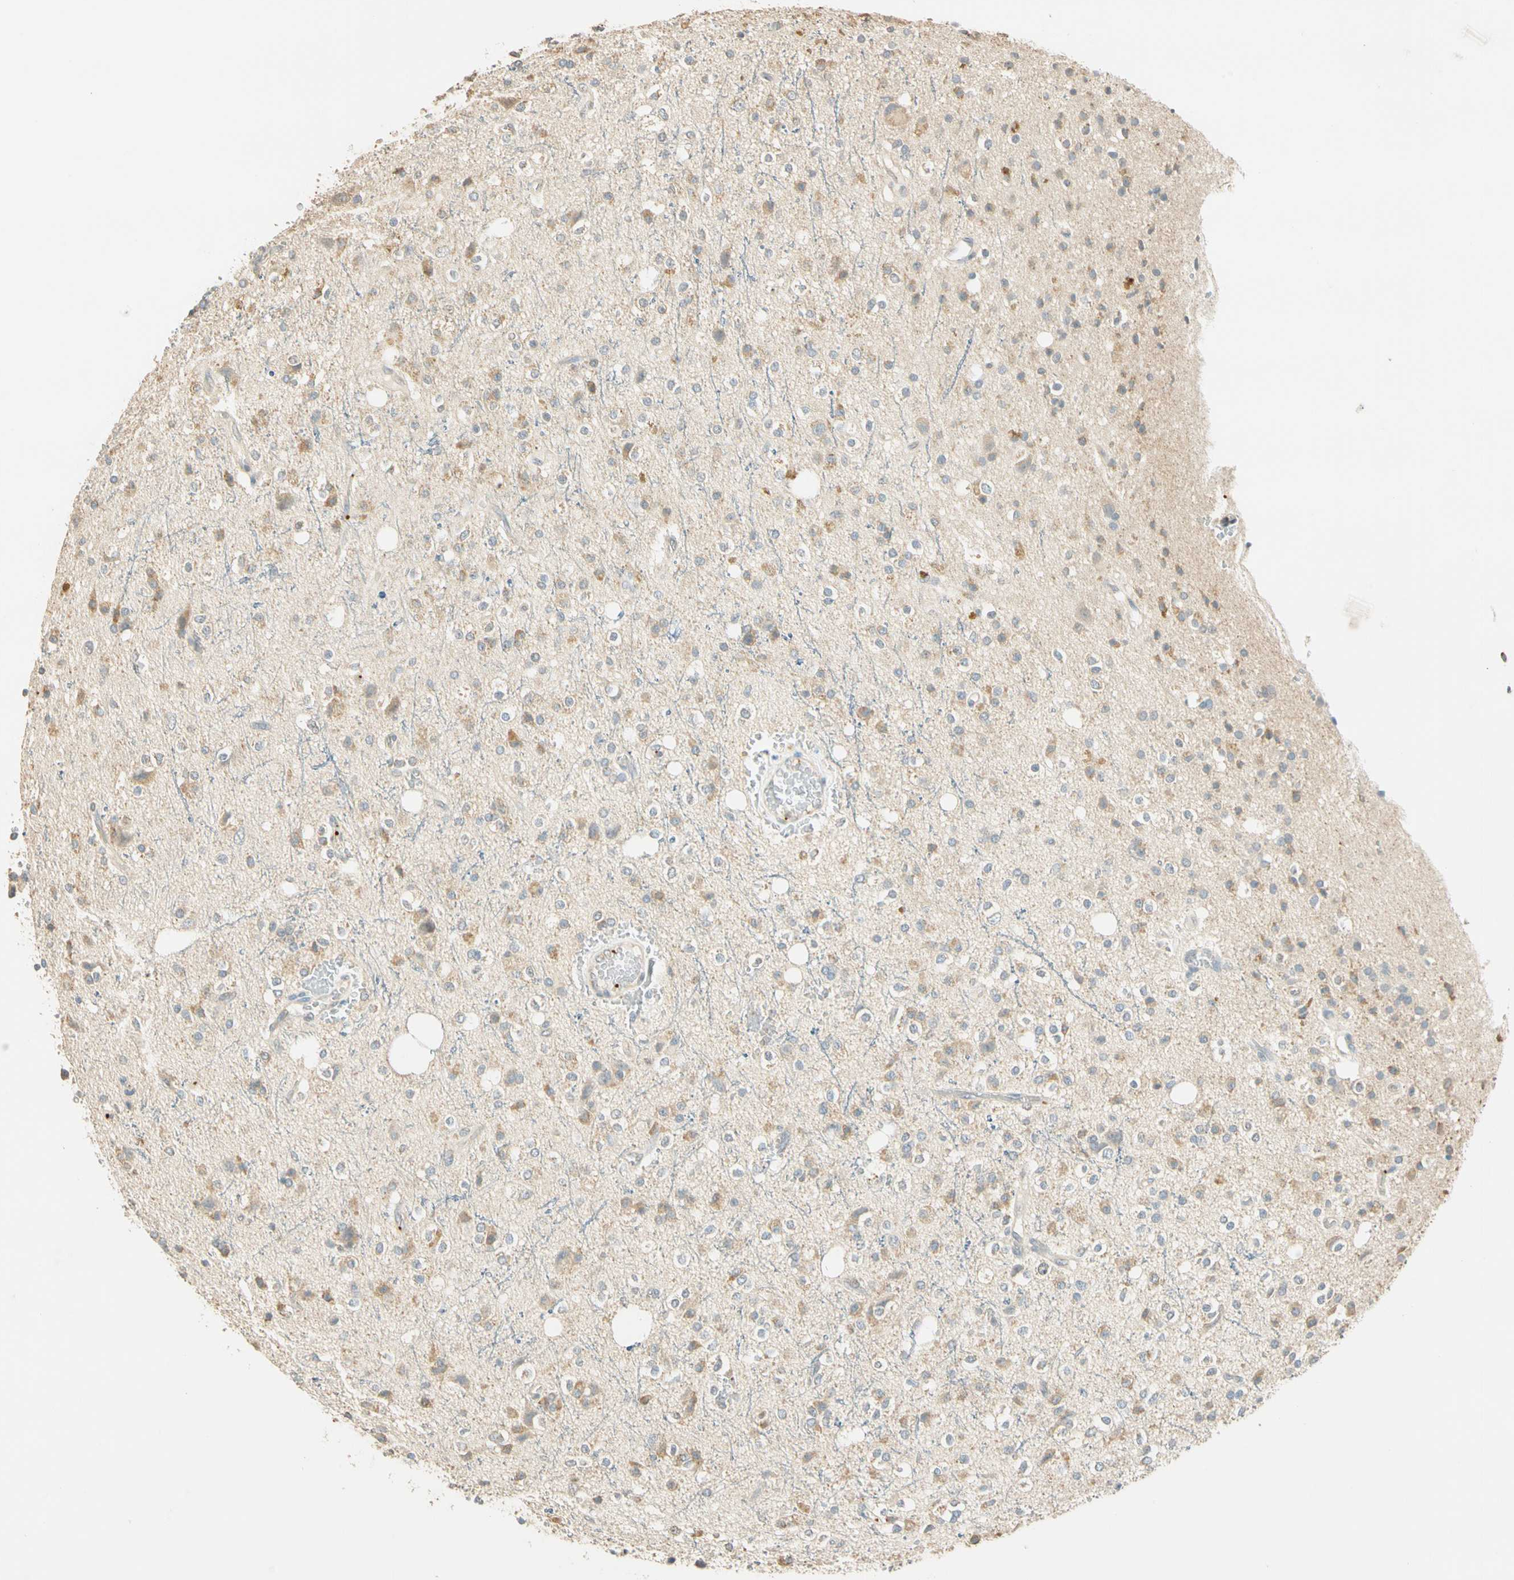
{"staining": {"intensity": "moderate", "quantity": "<25%", "location": "cytoplasmic/membranous"}, "tissue": "glioma", "cell_type": "Tumor cells", "image_type": "cancer", "snomed": [{"axis": "morphology", "description": "Glioma, malignant, High grade"}, {"axis": "topography", "description": "Brain"}], "caption": "Human glioma stained with a protein marker reveals moderate staining in tumor cells.", "gene": "RAD18", "patient": {"sex": "male", "age": 47}}